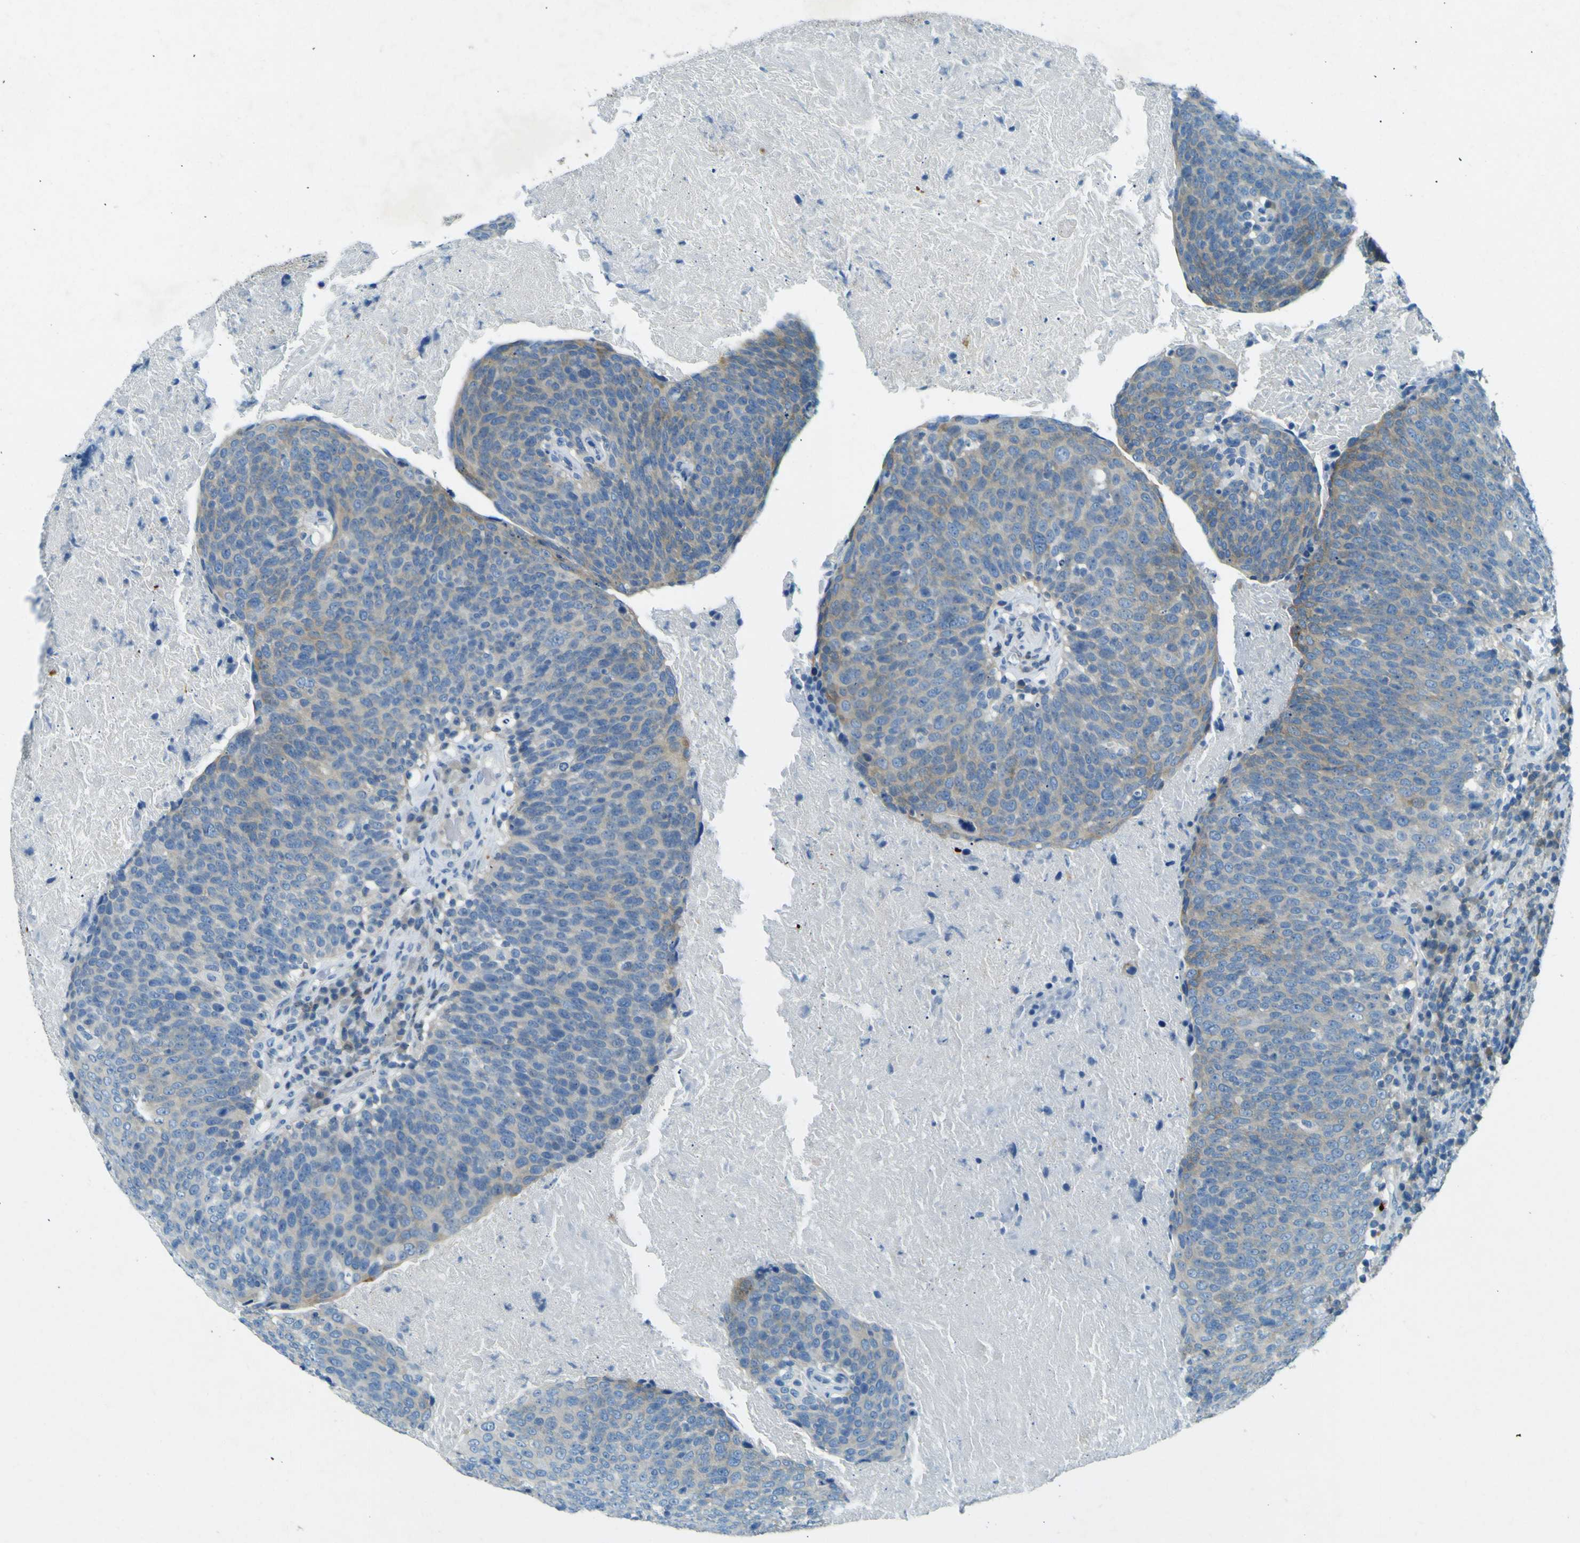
{"staining": {"intensity": "moderate", "quantity": "25%-75%", "location": "cytoplasmic/membranous"}, "tissue": "head and neck cancer", "cell_type": "Tumor cells", "image_type": "cancer", "snomed": [{"axis": "morphology", "description": "Squamous cell carcinoma, NOS"}, {"axis": "morphology", "description": "Squamous cell carcinoma, metastatic, NOS"}, {"axis": "topography", "description": "Lymph node"}, {"axis": "topography", "description": "Head-Neck"}], "caption": "Head and neck cancer (squamous cell carcinoma) stained with a brown dye displays moderate cytoplasmic/membranous positive staining in approximately 25%-75% of tumor cells.", "gene": "SORCS1", "patient": {"sex": "male", "age": 62}}